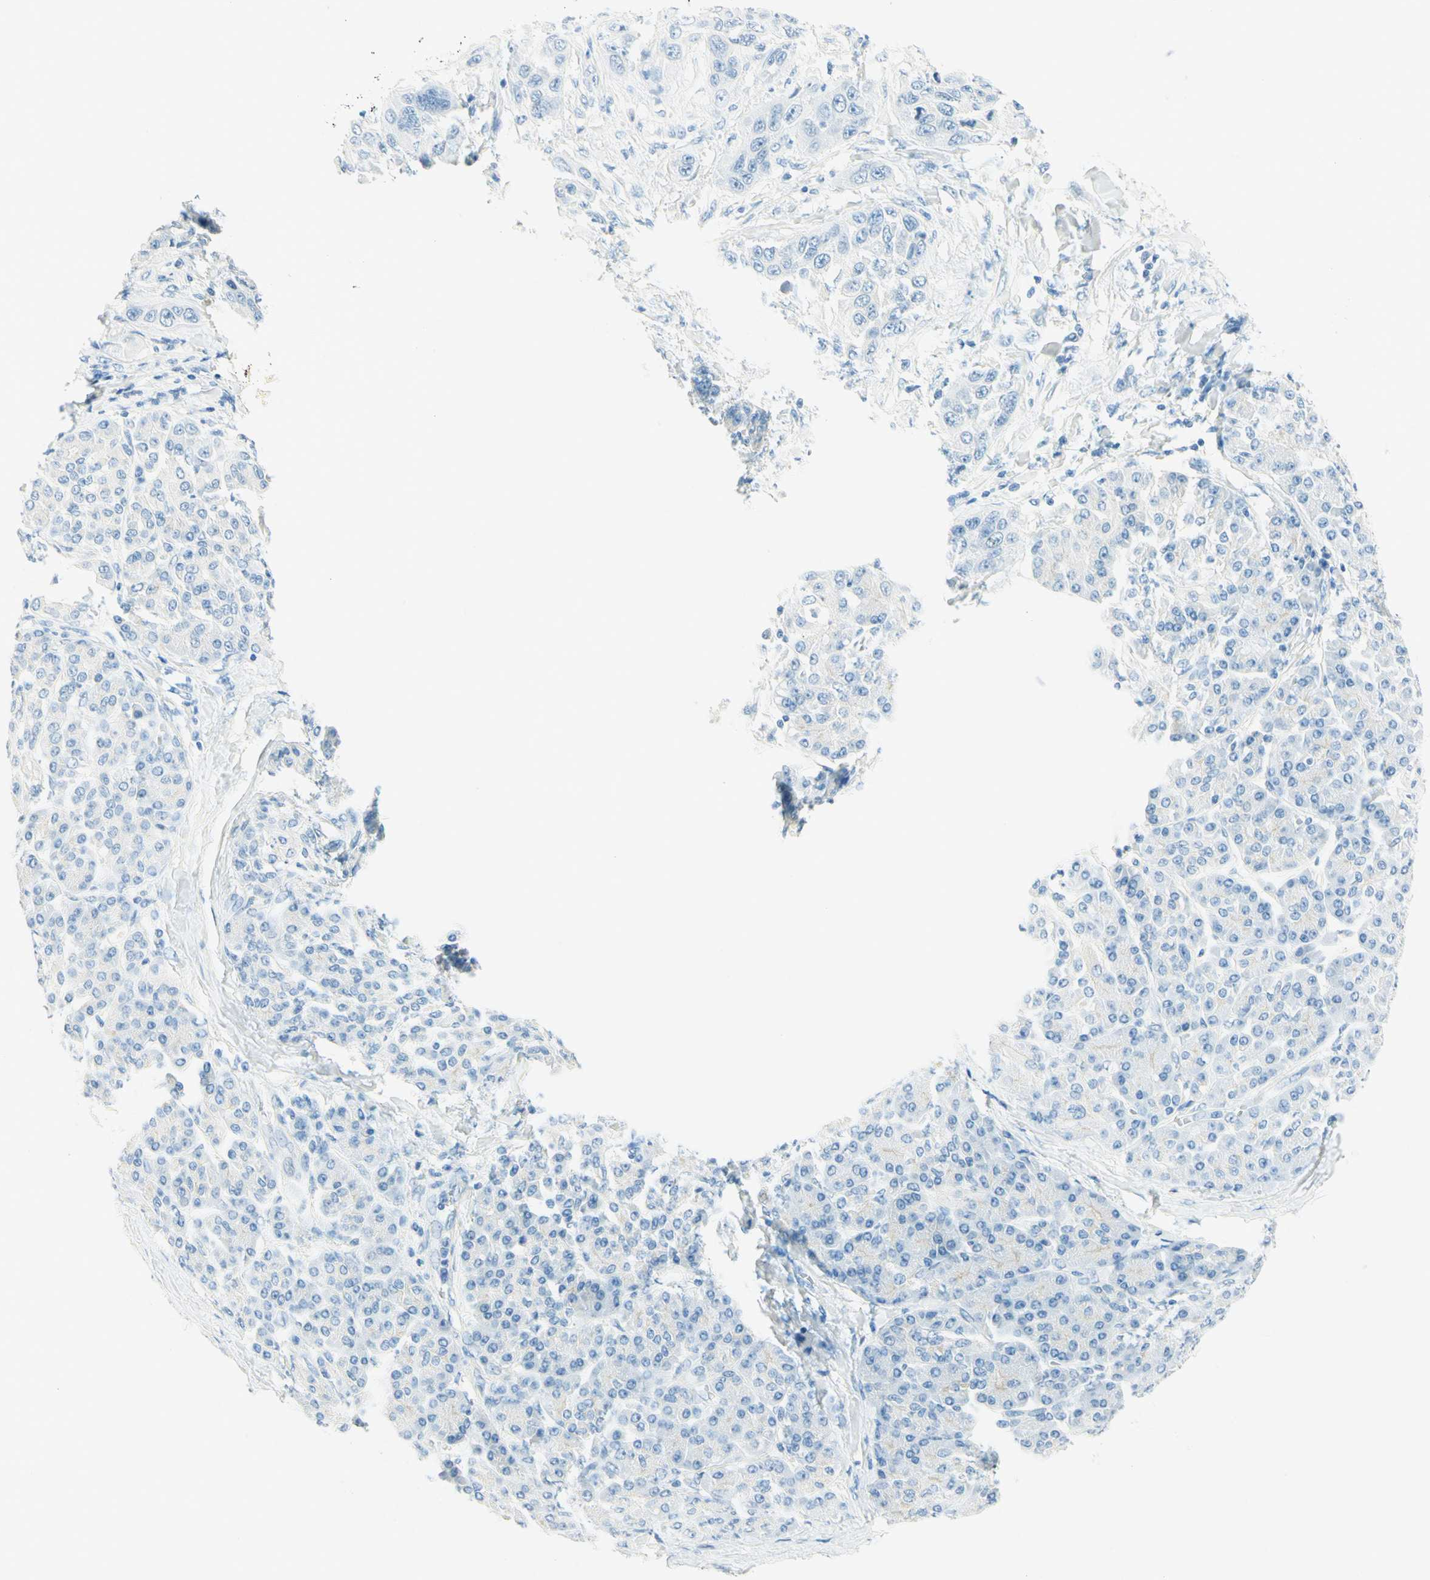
{"staining": {"intensity": "negative", "quantity": "none", "location": "none"}, "tissue": "pancreatic cancer", "cell_type": "Tumor cells", "image_type": "cancer", "snomed": [{"axis": "morphology", "description": "Adenocarcinoma, NOS"}, {"axis": "topography", "description": "Pancreas"}], "caption": "IHC of human pancreatic cancer (adenocarcinoma) displays no staining in tumor cells.", "gene": "TMEM132D", "patient": {"sex": "female", "age": 70}}